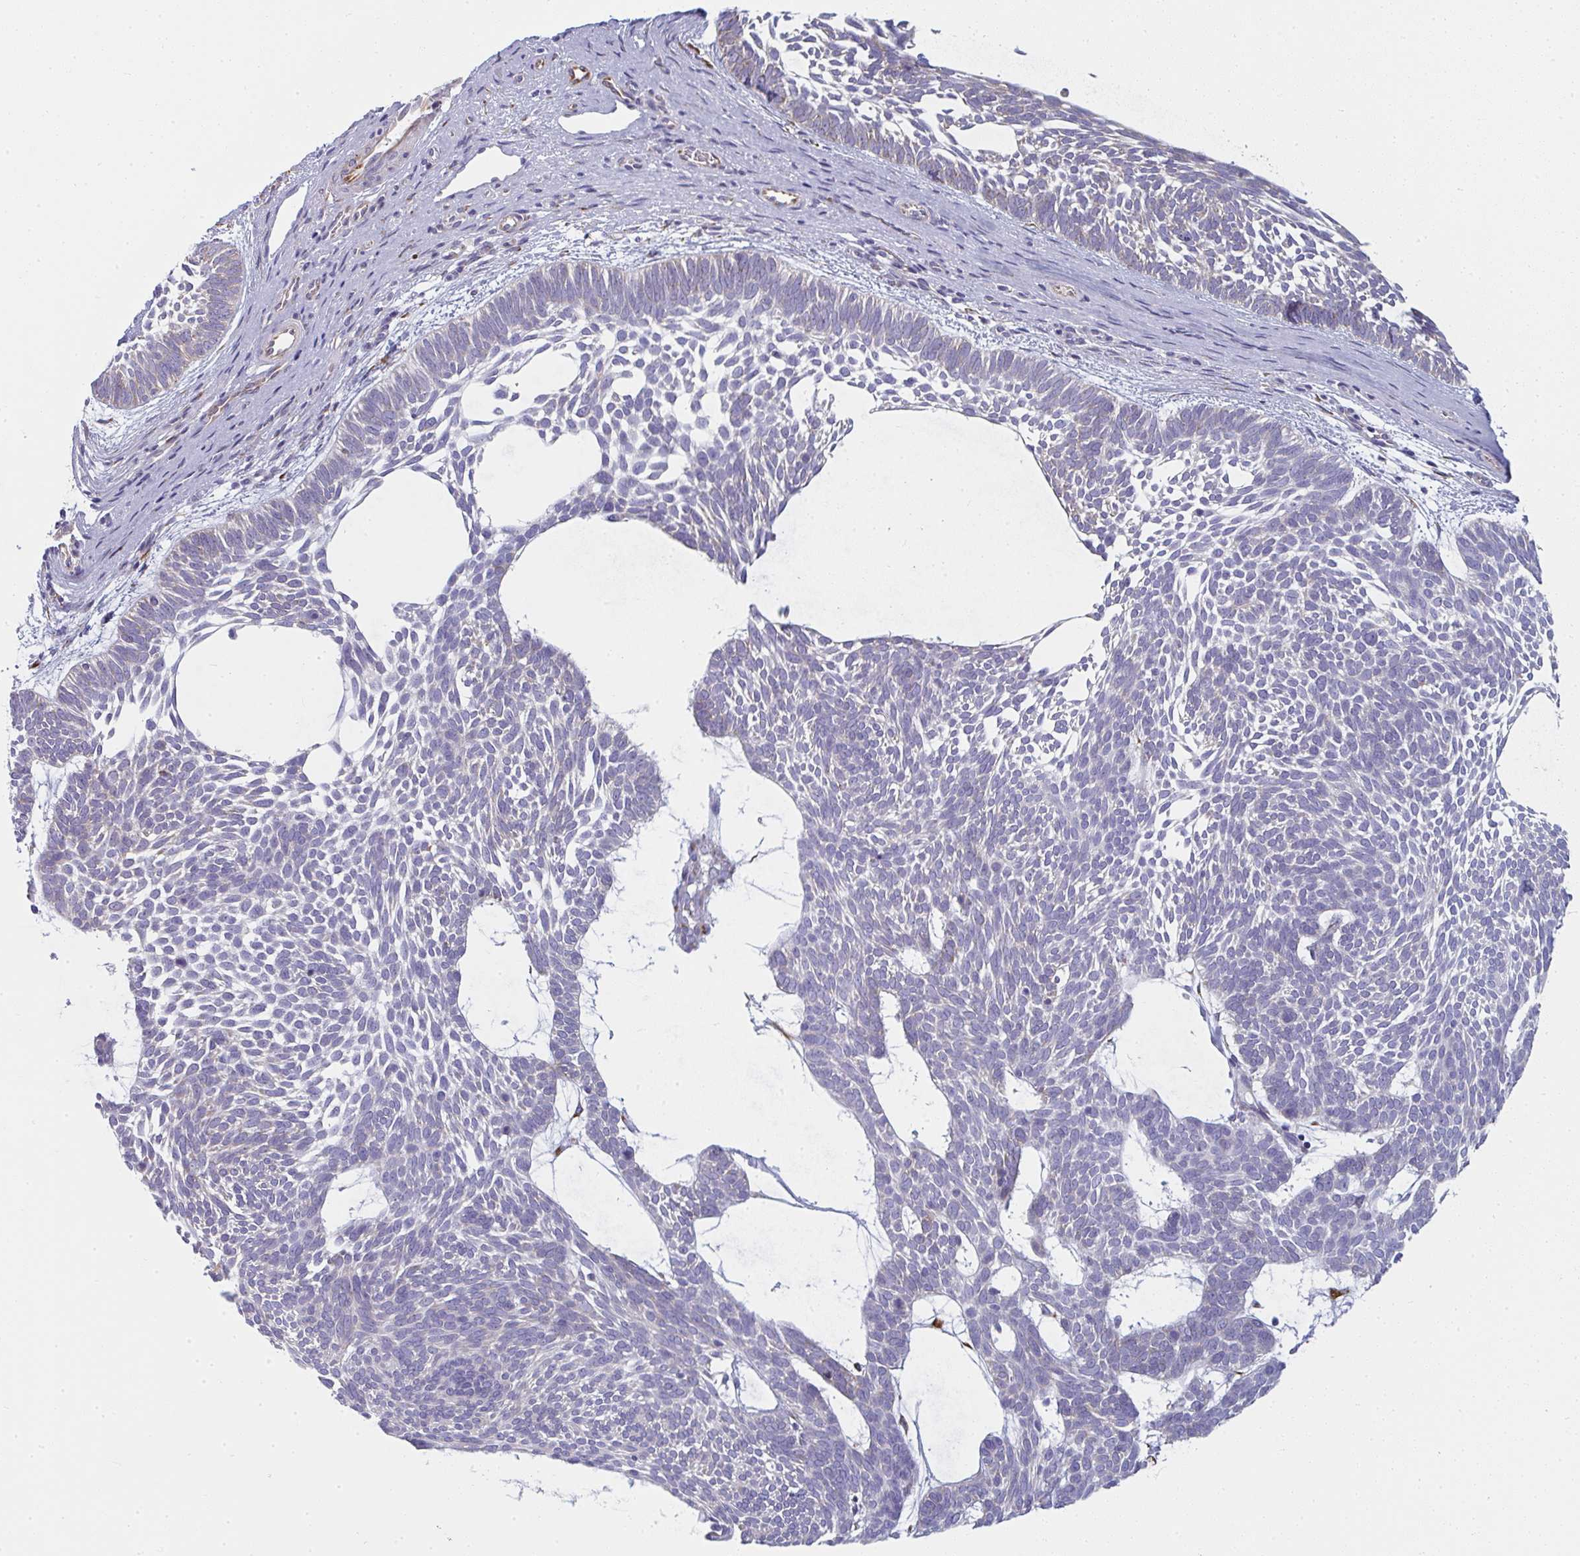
{"staining": {"intensity": "negative", "quantity": "none", "location": "none"}, "tissue": "skin cancer", "cell_type": "Tumor cells", "image_type": "cancer", "snomed": [{"axis": "morphology", "description": "Basal cell carcinoma"}, {"axis": "topography", "description": "Skin"}, {"axis": "topography", "description": "Skin of face"}], "caption": "Immunohistochemical staining of skin cancer demonstrates no significant positivity in tumor cells.", "gene": "SHROOM1", "patient": {"sex": "male", "age": 83}}